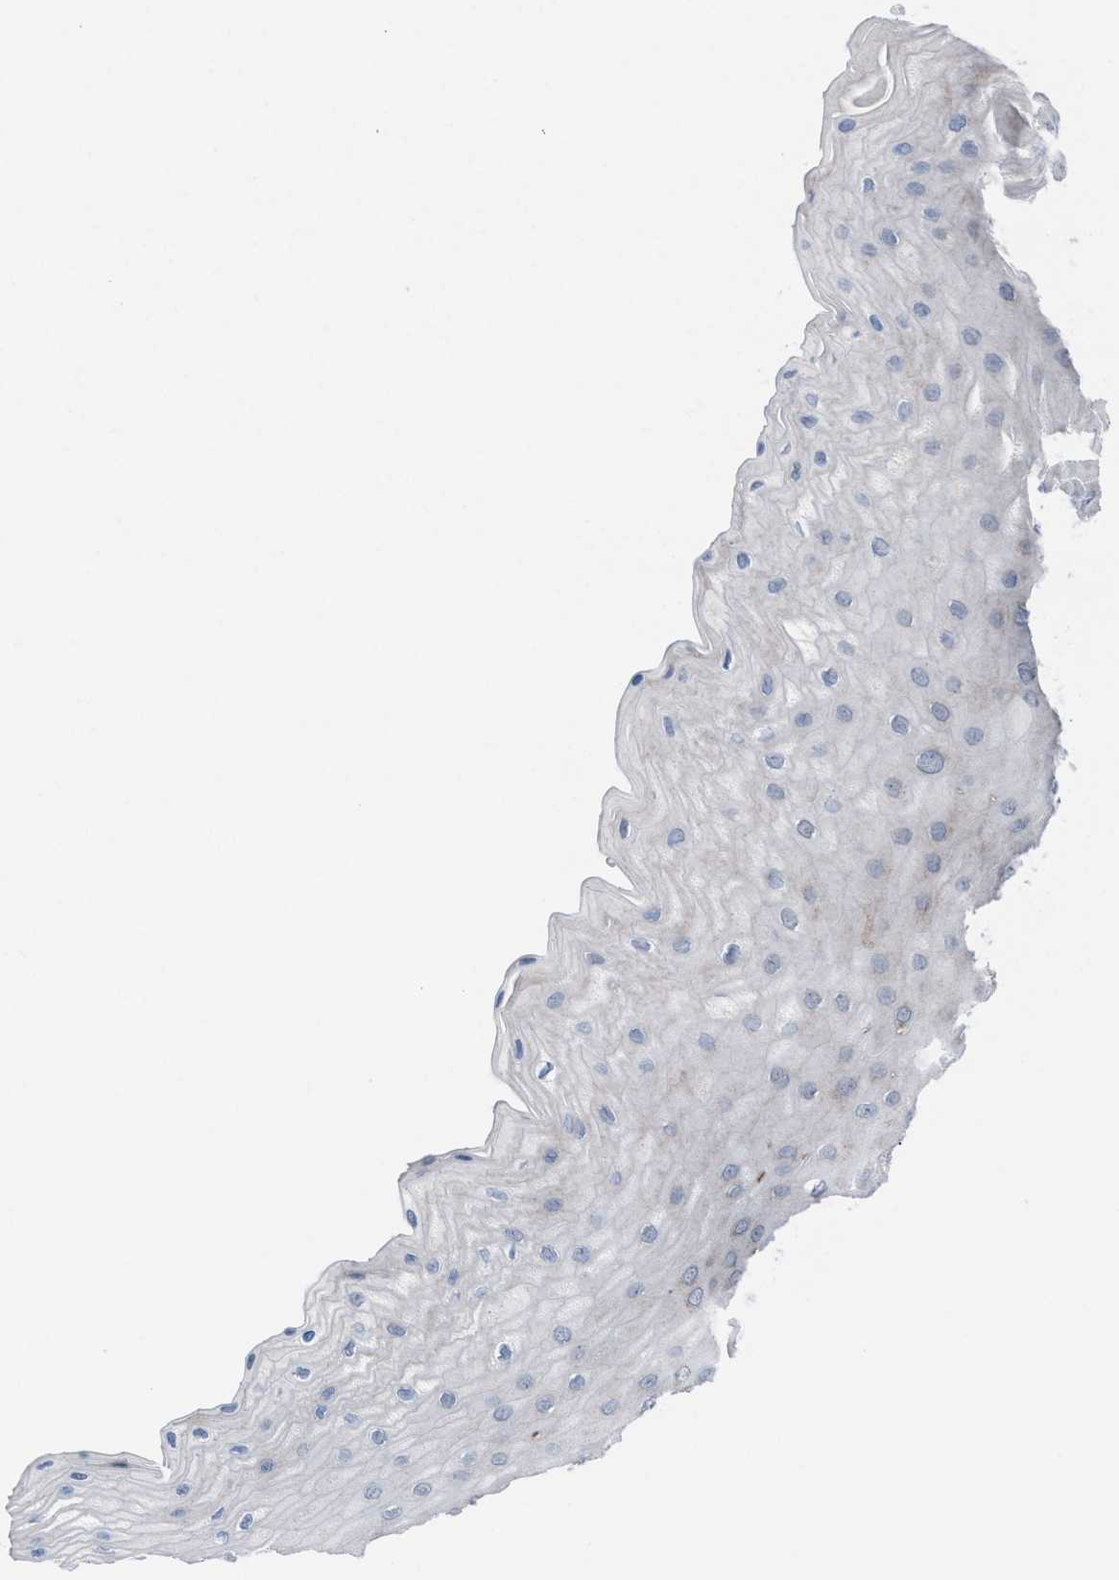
{"staining": {"intensity": "negative", "quantity": "none", "location": "none"}, "tissue": "cervix", "cell_type": "Squamous epithelial cells", "image_type": "normal", "snomed": [{"axis": "morphology", "description": "Normal tissue, NOS"}, {"axis": "topography", "description": "Cervix"}], "caption": "Protein analysis of benign cervix demonstrates no significant staining in squamous epithelial cells.", "gene": "SLC47A1", "patient": {"sex": "female", "age": 55}}